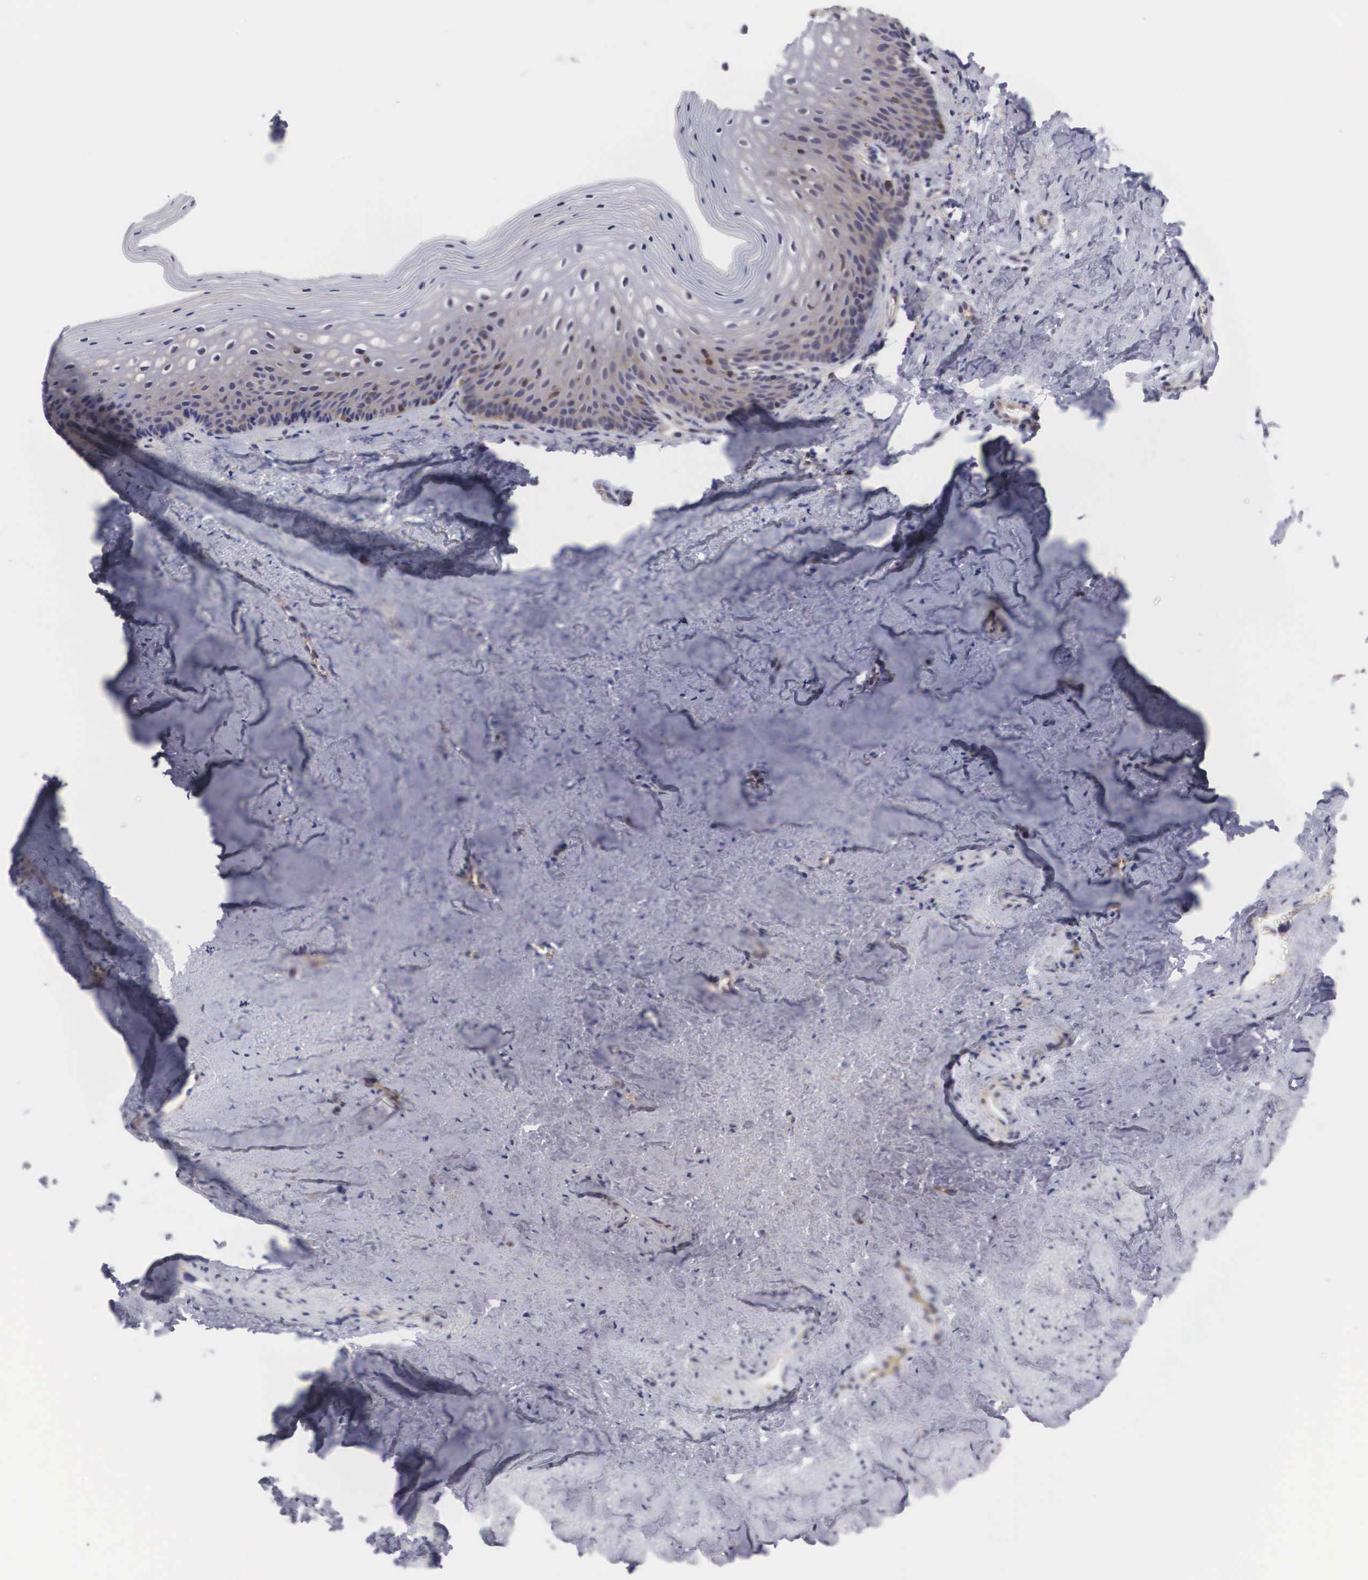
{"staining": {"intensity": "moderate", "quantity": "25%-75%", "location": "cytoplasmic/membranous,nuclear"}, "tissue": "vagina", "cell_type": "Squamous epithelial cells", "image_type": "normal", "snomed": [{"axis": "morphology", "description": "Normal tissue, NOS"}, {"axis": "topography", "description": "Vagina"}], "caption": "Vagina stained for a protein exhibits moderate cytoplasmic/membranous,nuclear positivity in squamous epithelial cells. The protein is shown in brown color, while the nuclei are stained blue.", "gene": "ADSL", "patient": {"sex": "female", "age": 46}}